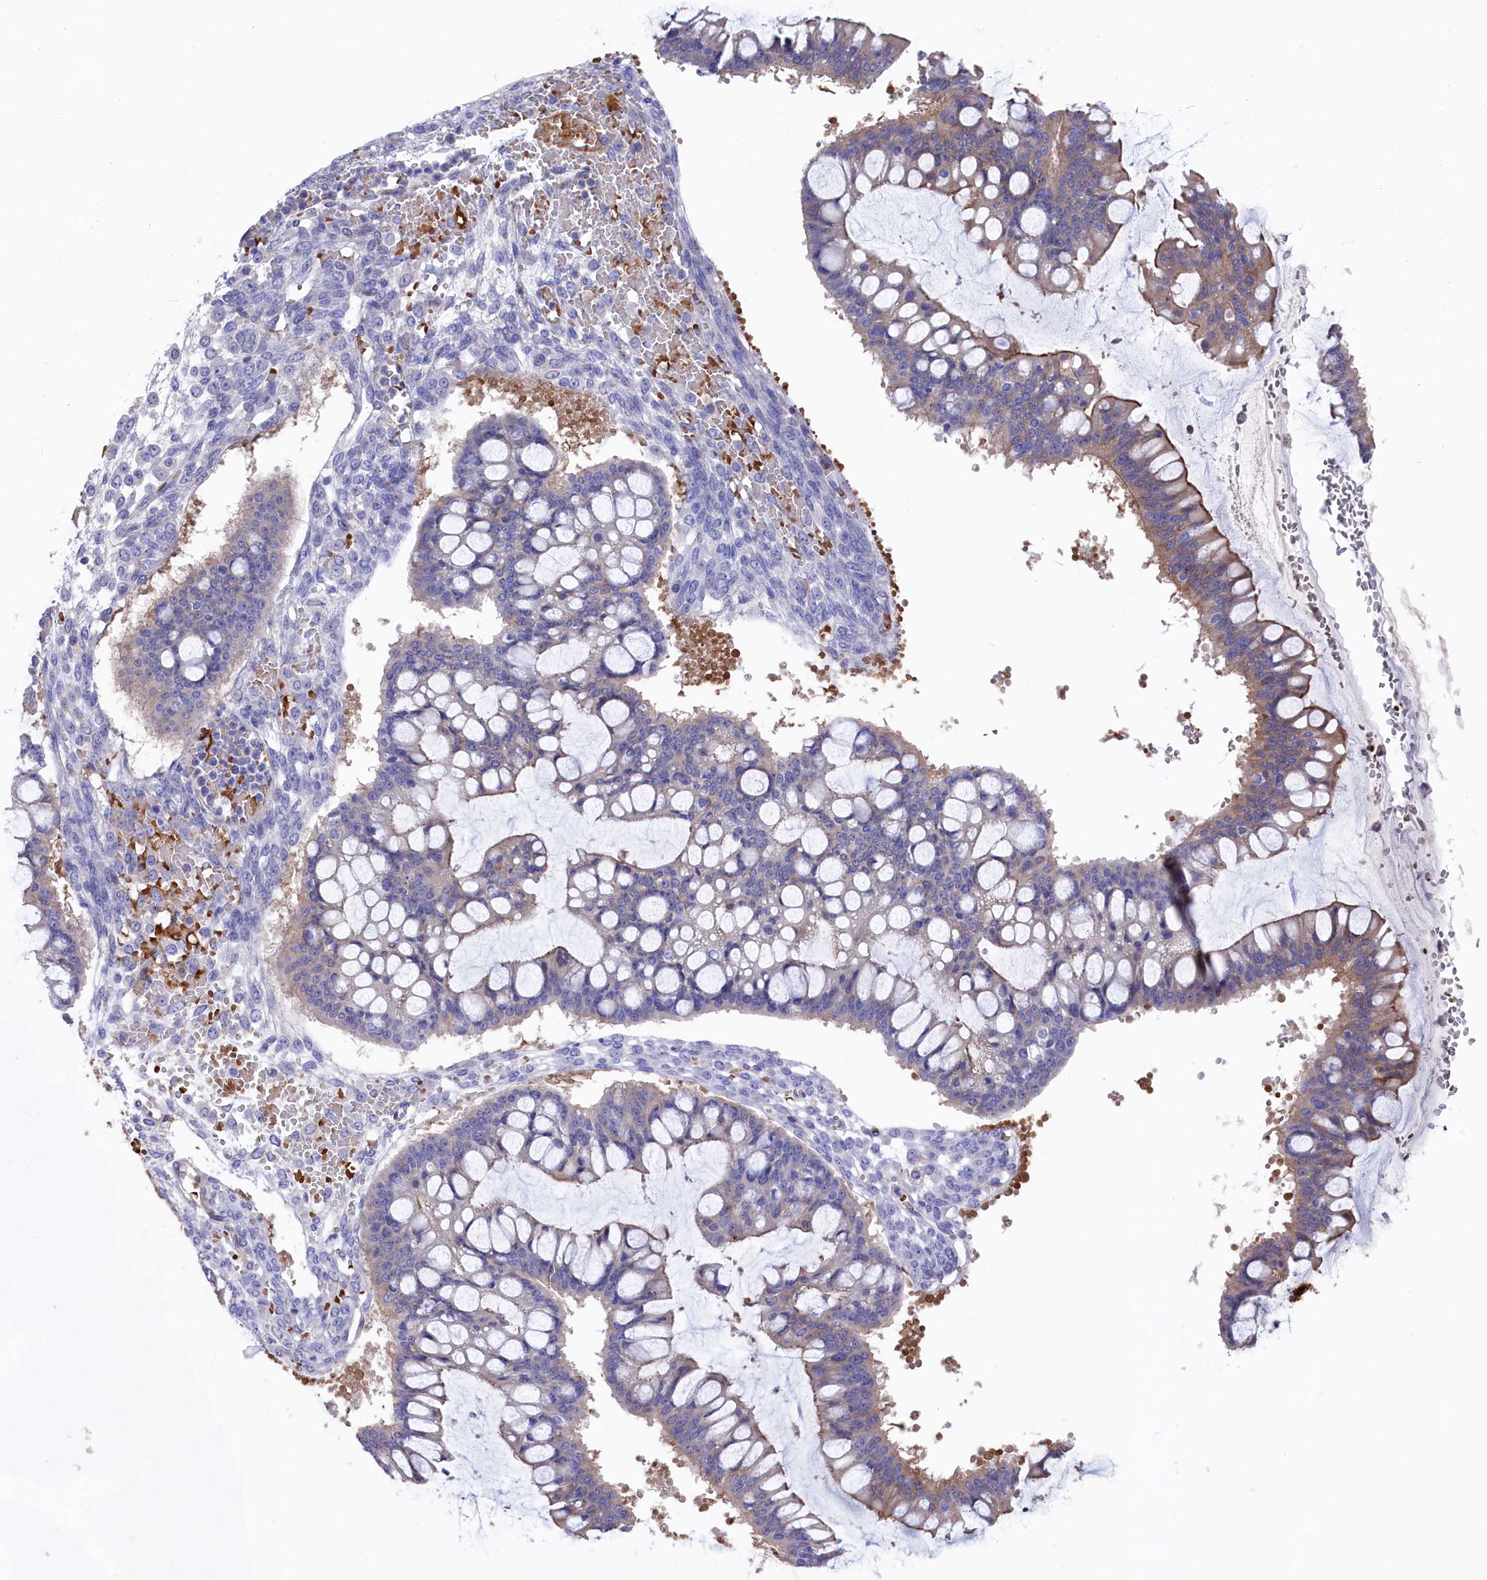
{"staining": {"intensity": "moderate", "quantity": "<25%", "location": "cytoplasmic/membranous"}, "tissue": "ovarian cancer", "cell_type": "Tumor cells", "image_type": "cancer", "snomed": [{"axis": "morphology", "description": "Cystadenocarcinoma, mucinous, NOS"}, {"axis": "topography", "description": "Ovary"}], "caption": "High-power microscopy captured an immunohistochemistry (IHC) photomicrograph of ovarian cancer (mucinous cystadenocarcinoma), revealing moderate cytoplasmic/membranous positivity in about <25% of tumor cells.", "gene": "LHFPL4", "patient": {"sex": "female", "age": 73}}